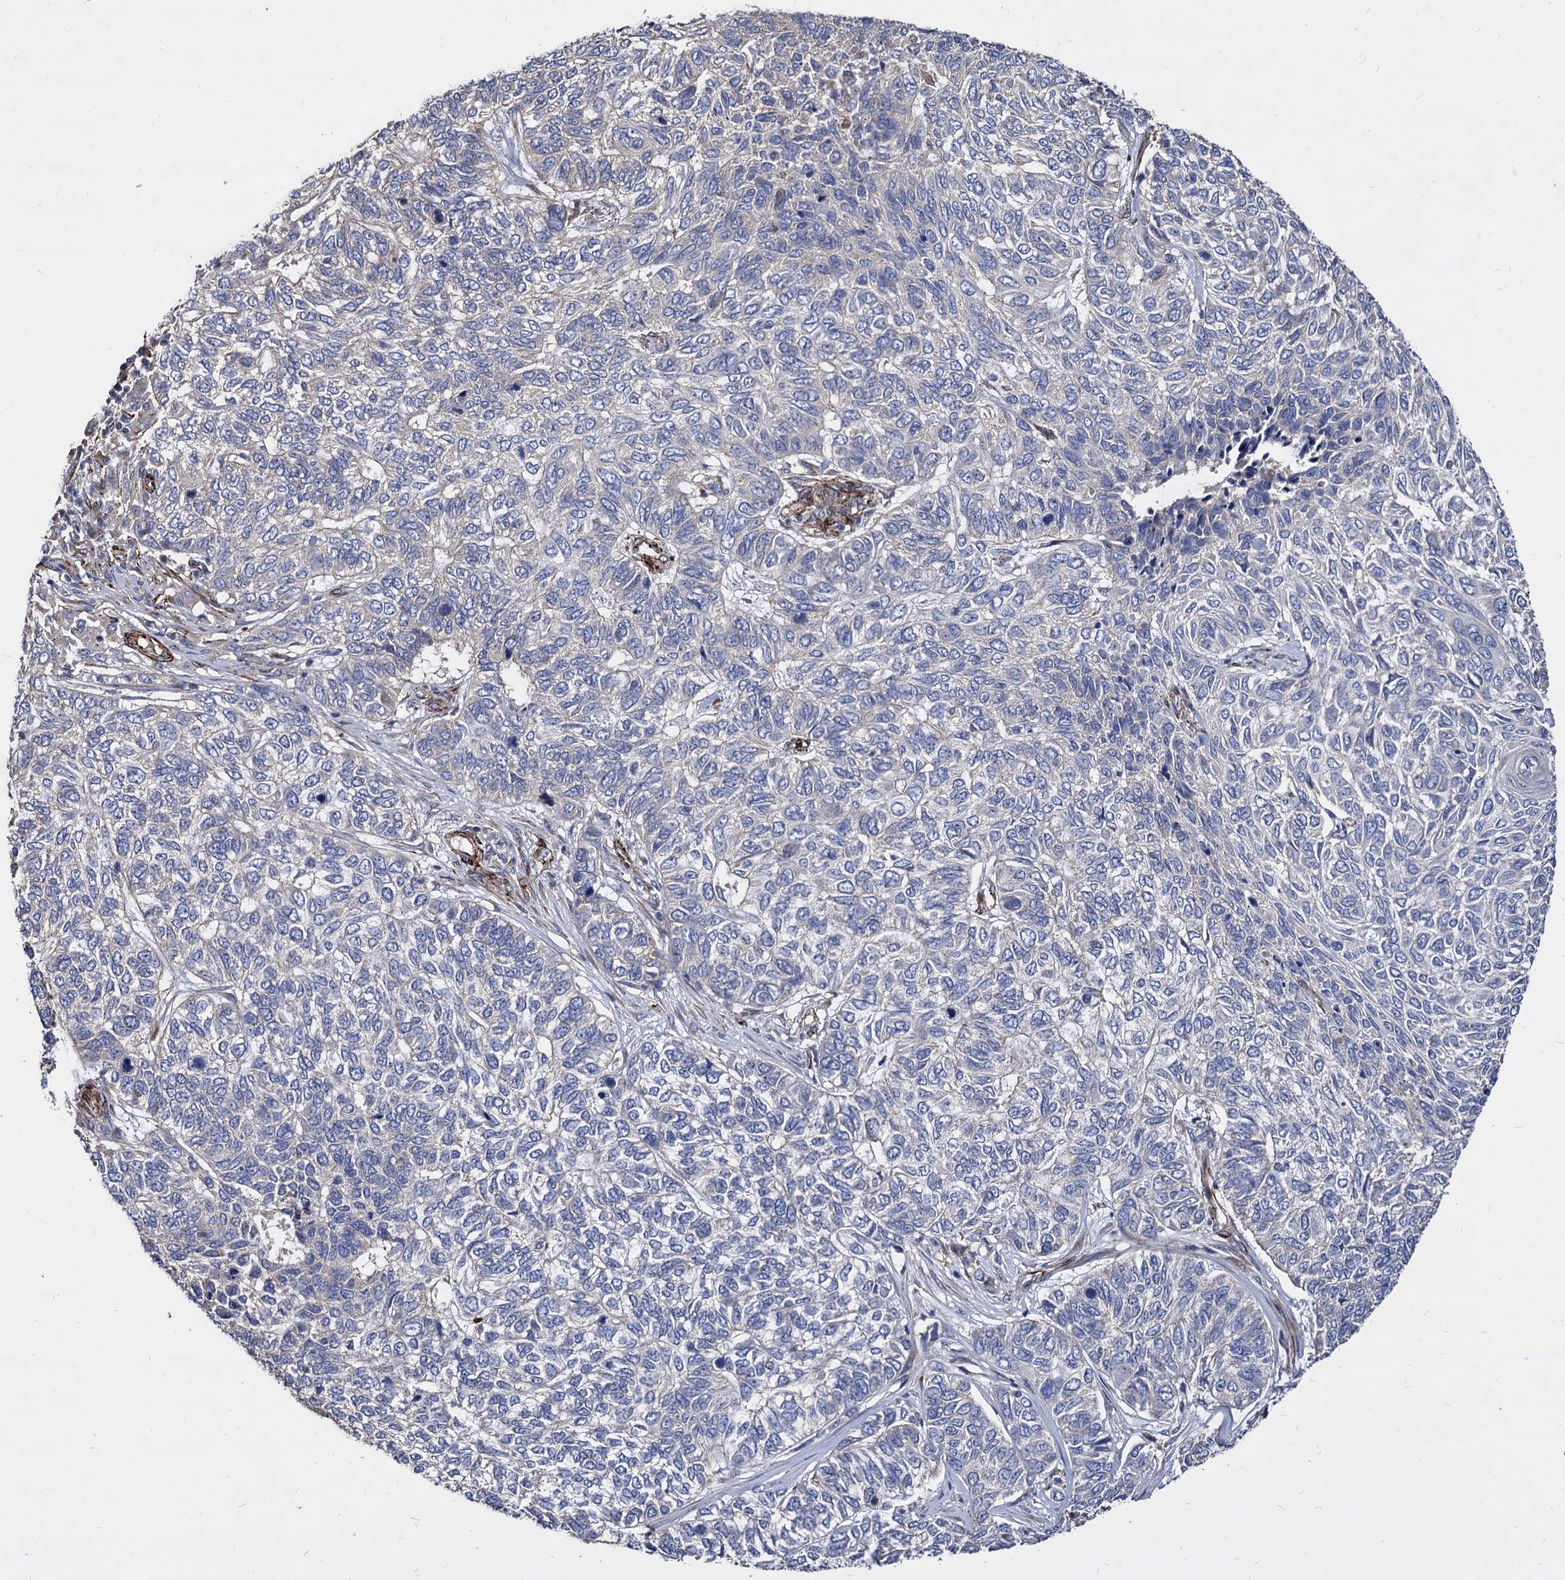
{"staining": {"intensity": "negative", "quantity": "none", "location": "none"}, "tissue": "skin cancer", "cell_type": "Tumor cells", "image_type": "cancer", "snomed": [{"axis": "morphology", "description": "Basal cell carcinoma"}, {"axis": "topography", "description": "Skin"}], "caption": "Tumor cells are negative for protein expression in human skin basal cell carcinoma. The staining was performed using DAB to visualize the protein expression in brown, while the nuclei were stained in blue with hematoxylin (Magnification: 20x).", "gene": "WDR11", "patient": {"sex": "female", "age": 65}}